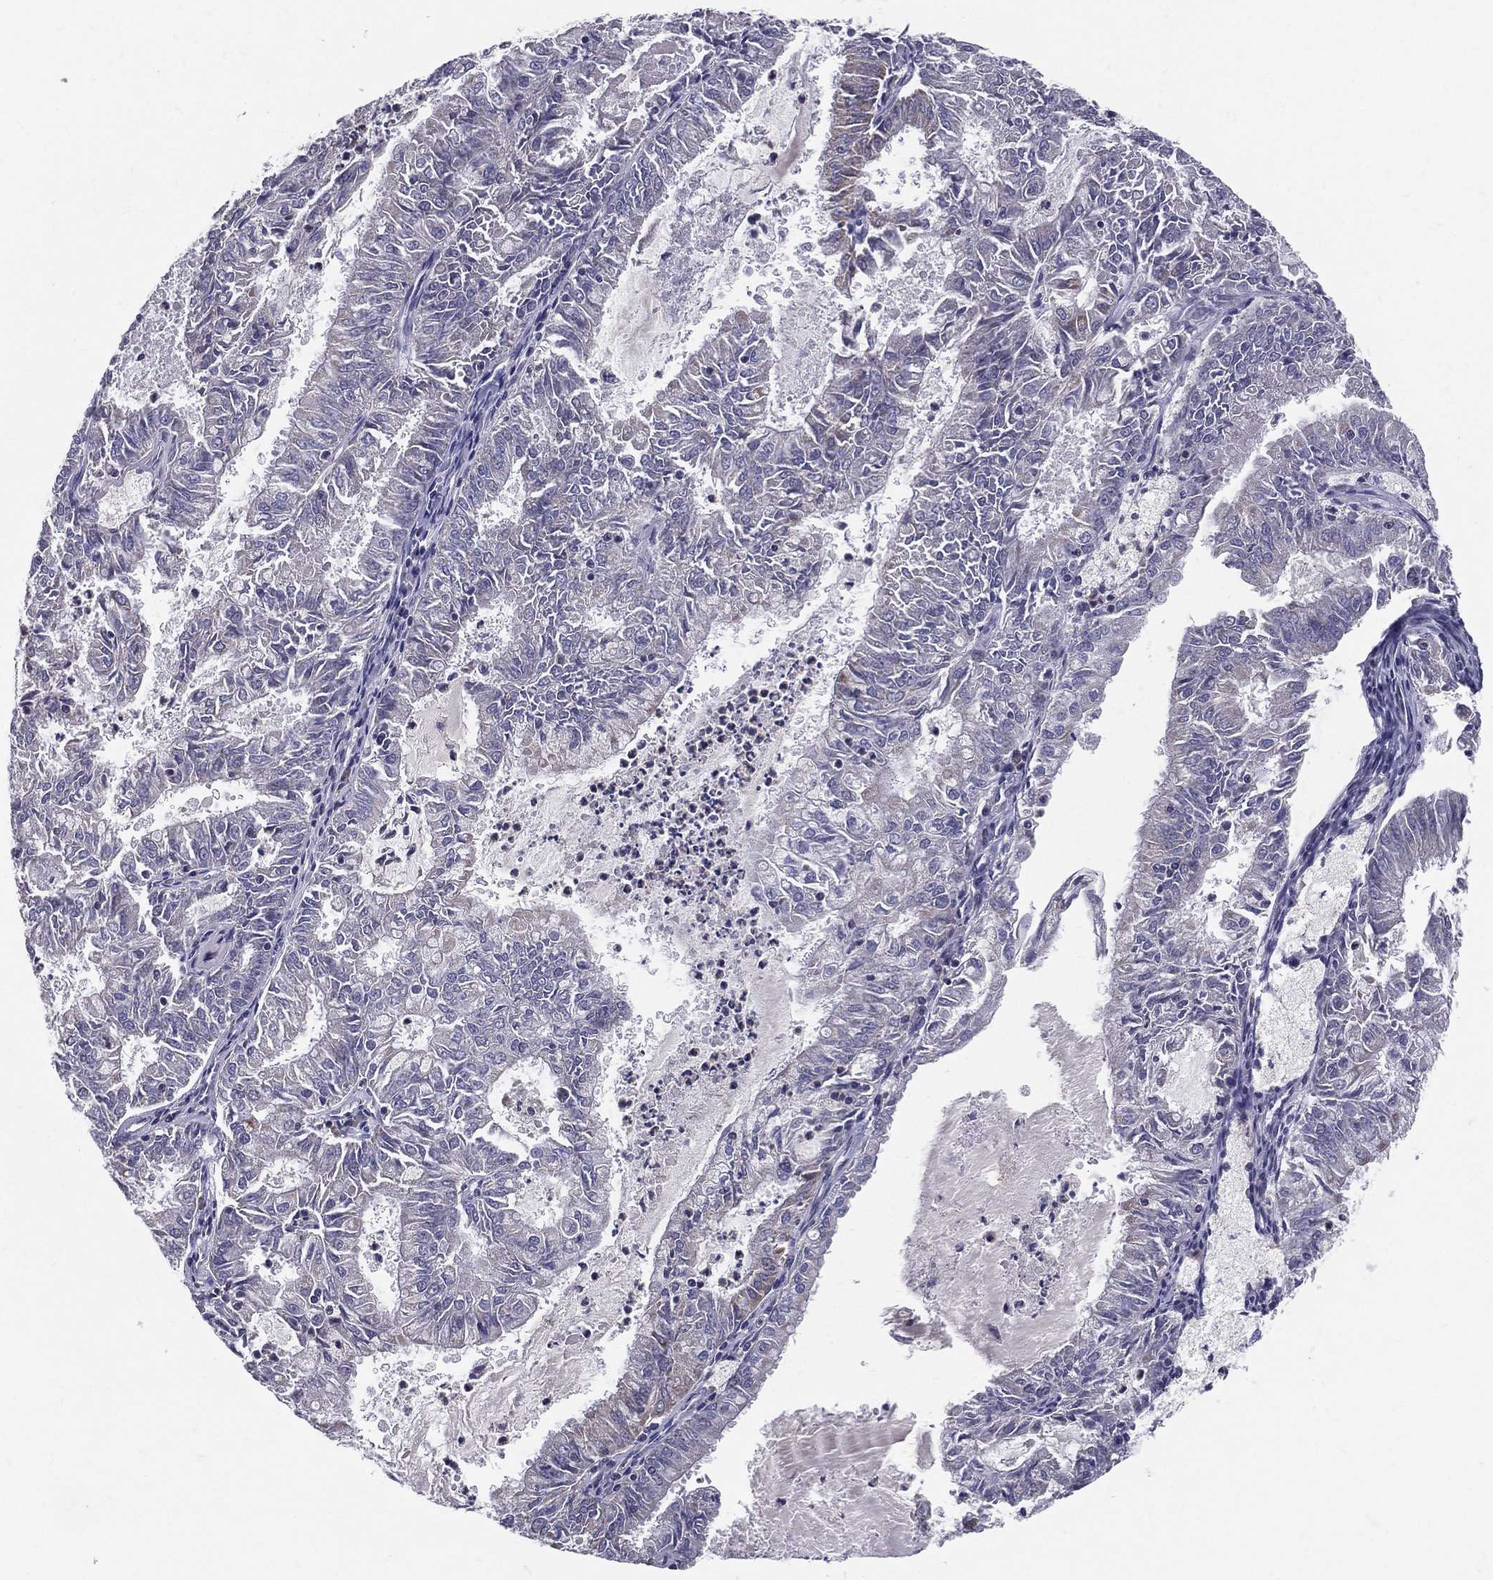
{"staining": {"intensity": "moderate", "quantity": "<25%", "location": "cytoplasmic/membranous"}, "tissue": "endometrial cancer", "cell_type": "Tumor cells", "image_type": "cancer", "snomed": [{"axis": "morphology", "description": "Adenocarcinoma, NOS"}, {"axis": "topography", "description": "Endometrium"}], "caption": "Immunohistochemistry photomicrograph of adenocarcinoma (endometrial) stained for a protein (brown), which exhibits low levels of moderate cytoplasmic/membranous expression in about <25% of tumor cells.", "gene": "PCSK1", "patient": {"sex": "female", "age": 57}}